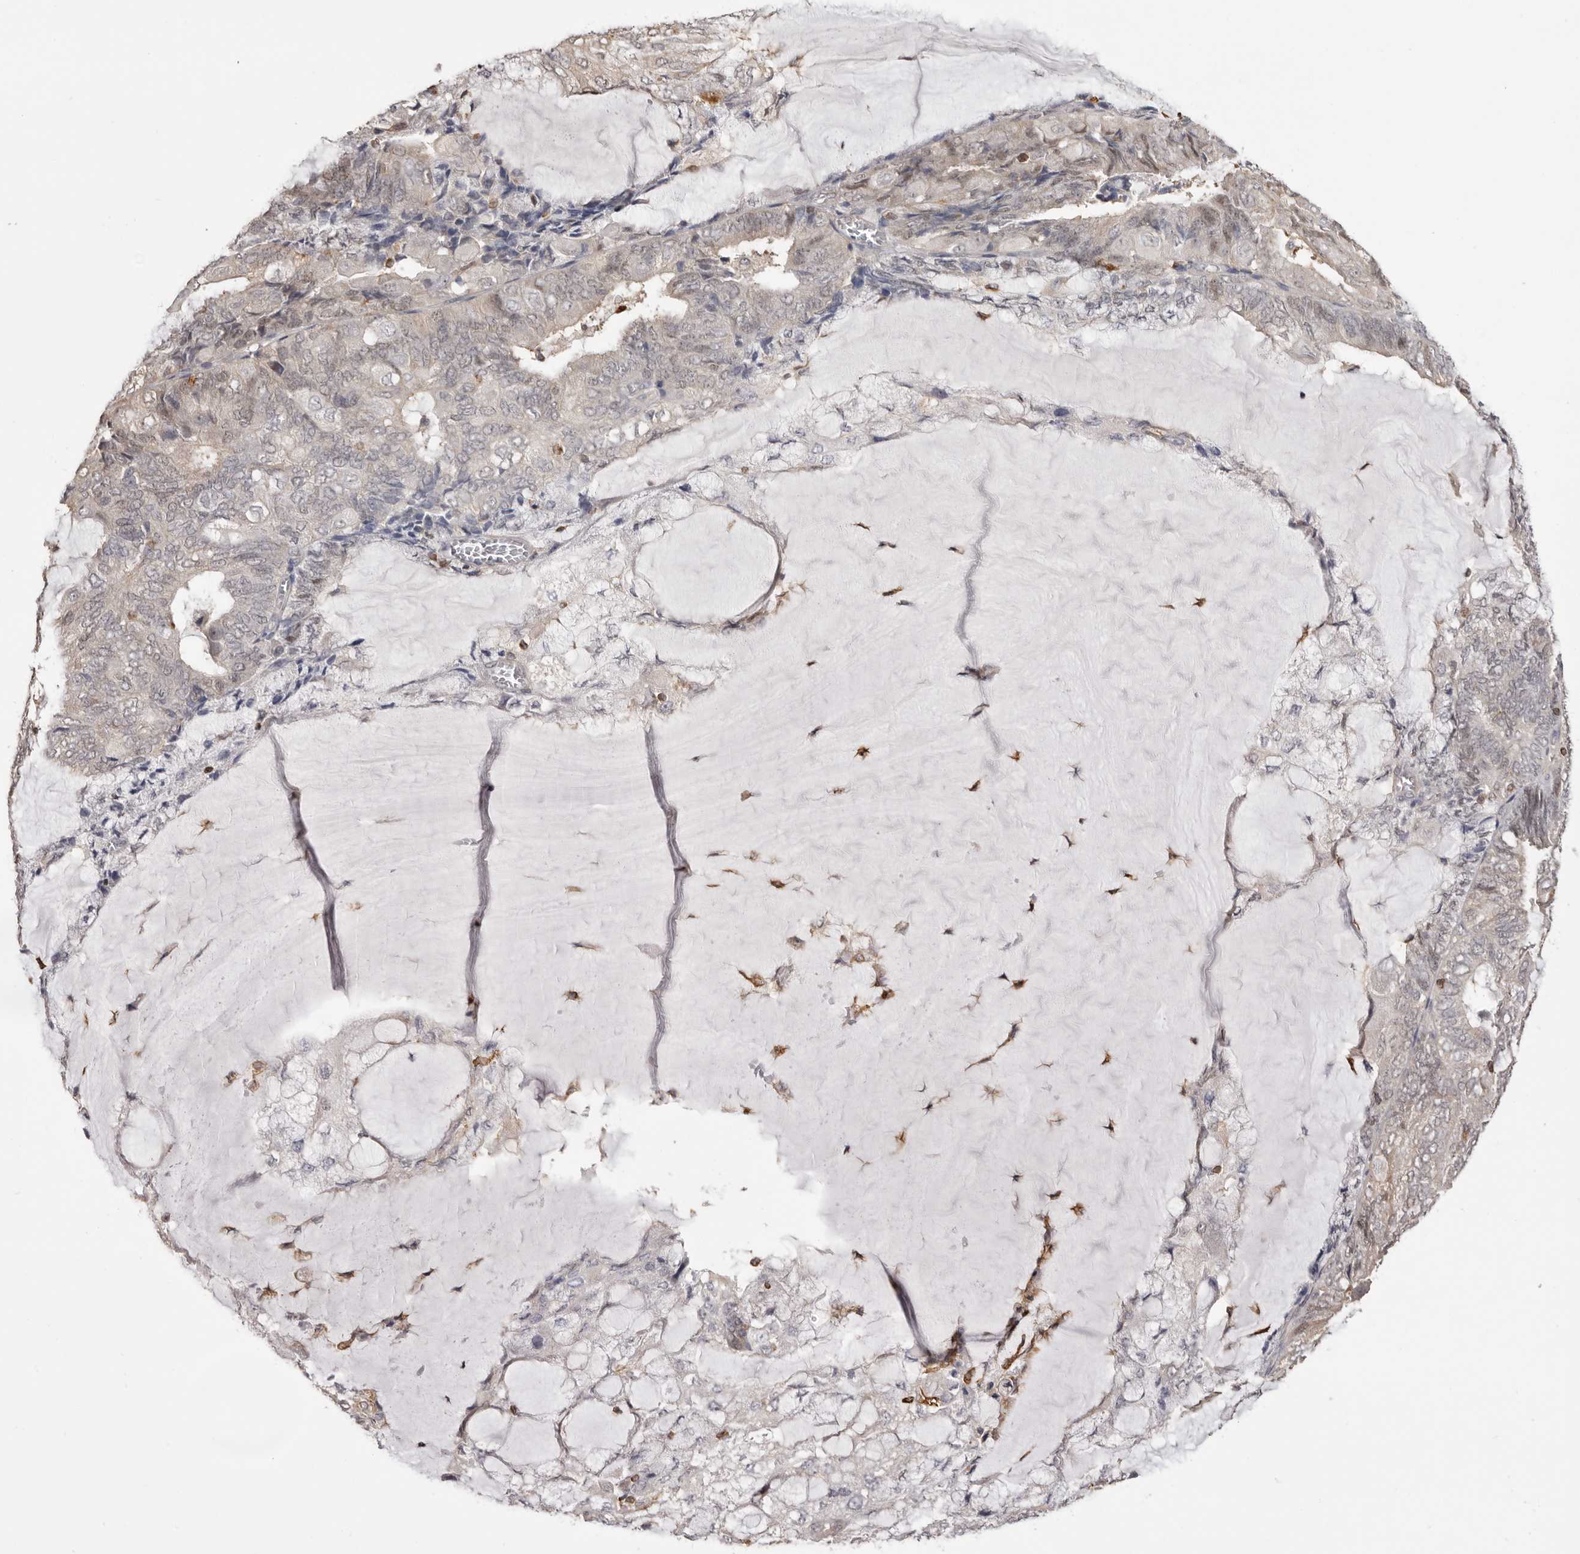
{"staining": {"intensity": "negative", "quantity": "none", "location": "none"}, "tissue": "endometrial cancer", "cell_type": "Tumor cells", "image_type": "cancer", "snomed": [{"axis": "morphology", "description": "Adenocarcinoma, NOS"}, {"axis": "topography", "description": "Endometrium"}], "caption": "A high-resolution histopathology image shows immunohistochemistry (IHC) staining of endometrial cancer, which demonstrates no significant positivity in tumor cells.", "gene": "TNNI1", "patient": {"sex": "female", "age": 81}}